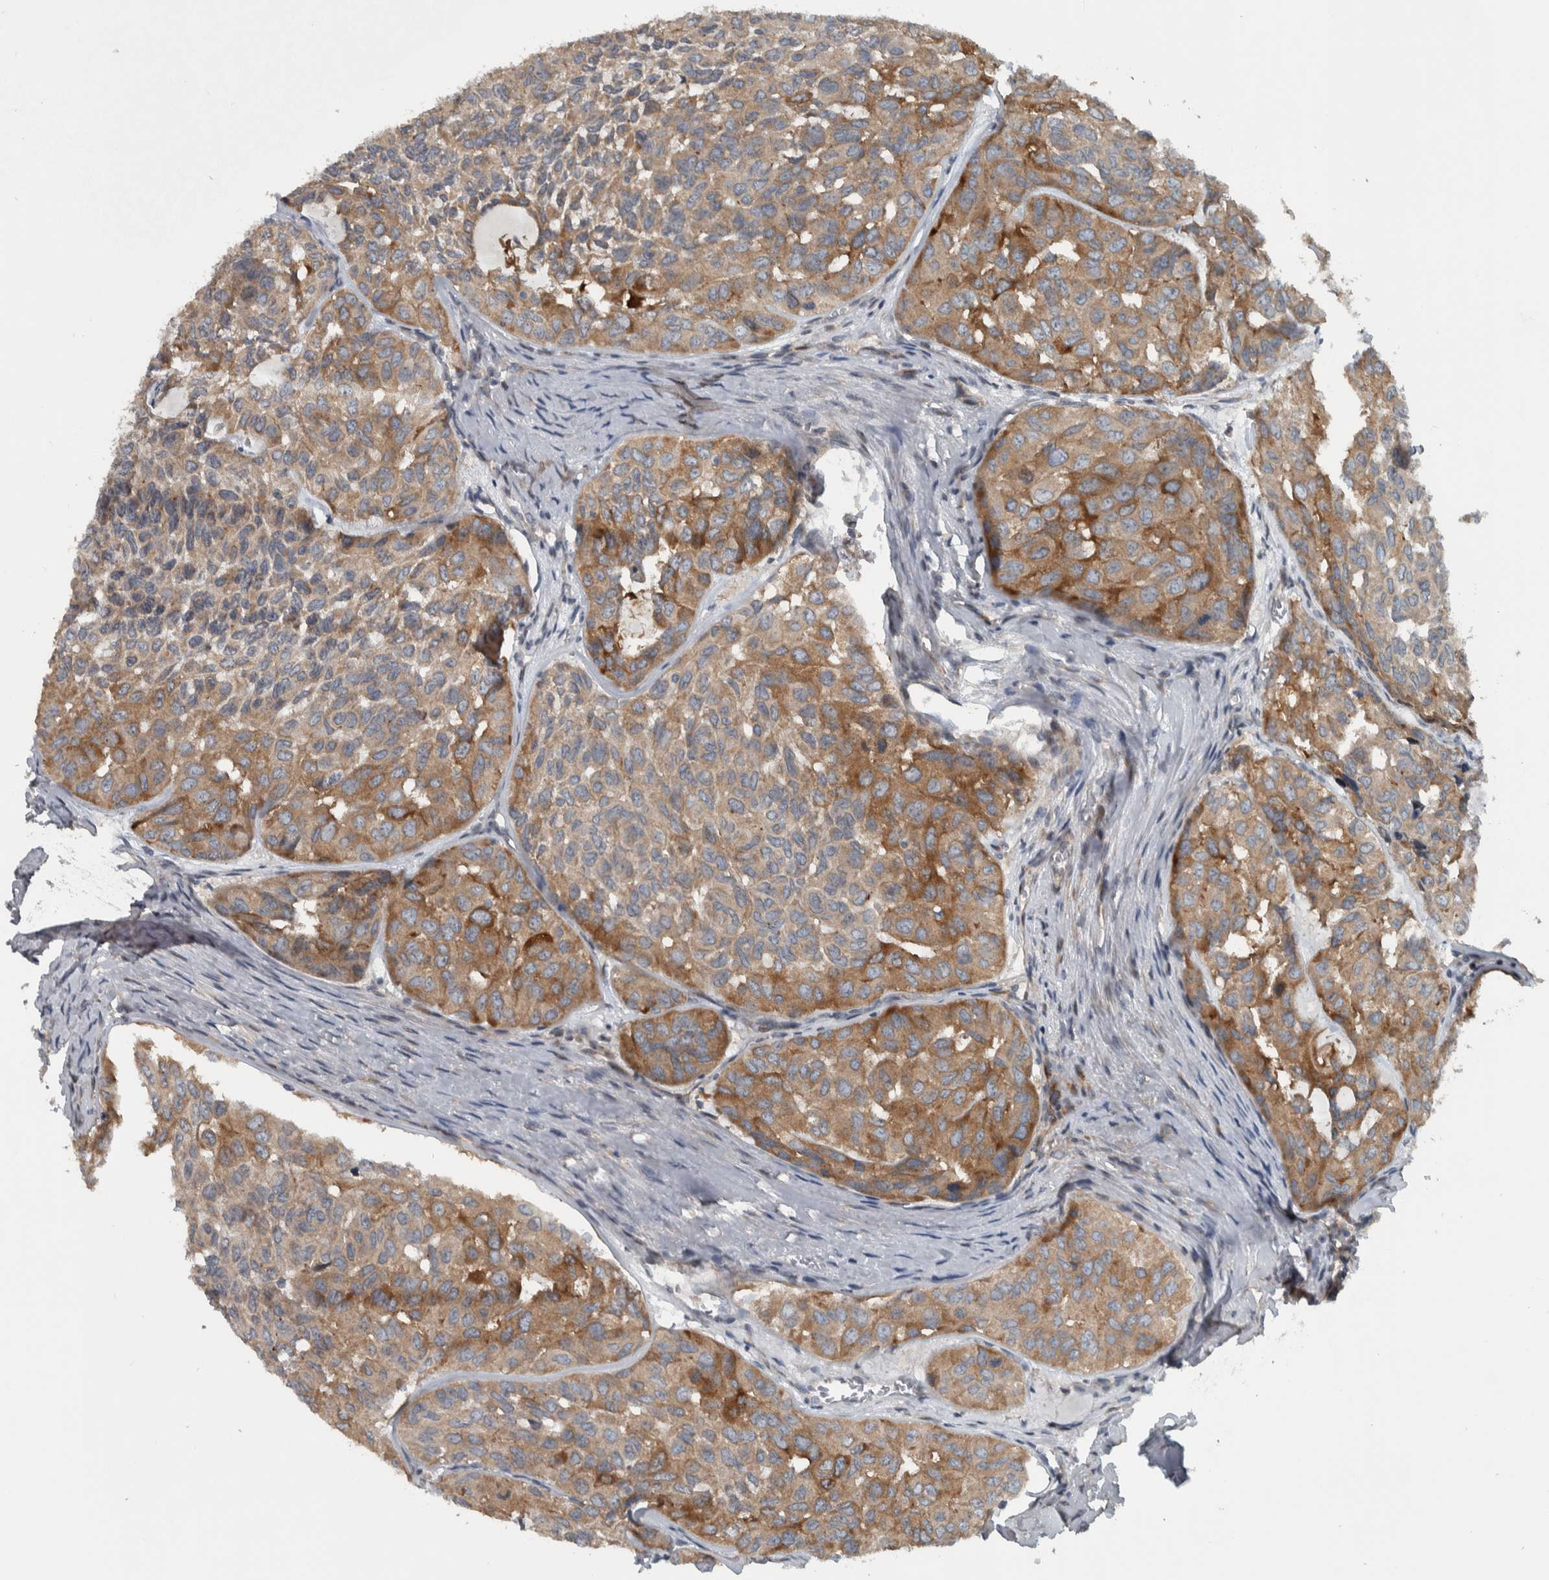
{"staining": {"intensity": "moderate", "quantity": ">75%", "location": "cytoplasmic/membranous"}, "tissue": "head and neck cancer", "cell_type": "Tumor cells", "image_type": "cancer", "snomed": [{"axis": "morphology", "description": "Adenocarcinoma, NOS"}, {"axis": "topography", "description": "Salivary gland, NOS"}, {"axis": "topography", "description": "Head-Neck"}], "caption": "About >75% of tumor cells in head and neck cancer (adenocarcinoma) reveal moderate cytoplasmic/membranous protein staining as visualized by brown immunohistochemical staining.", "gene": "BAIAP2L1", "patient": {"sex": "female", "age": 76}}